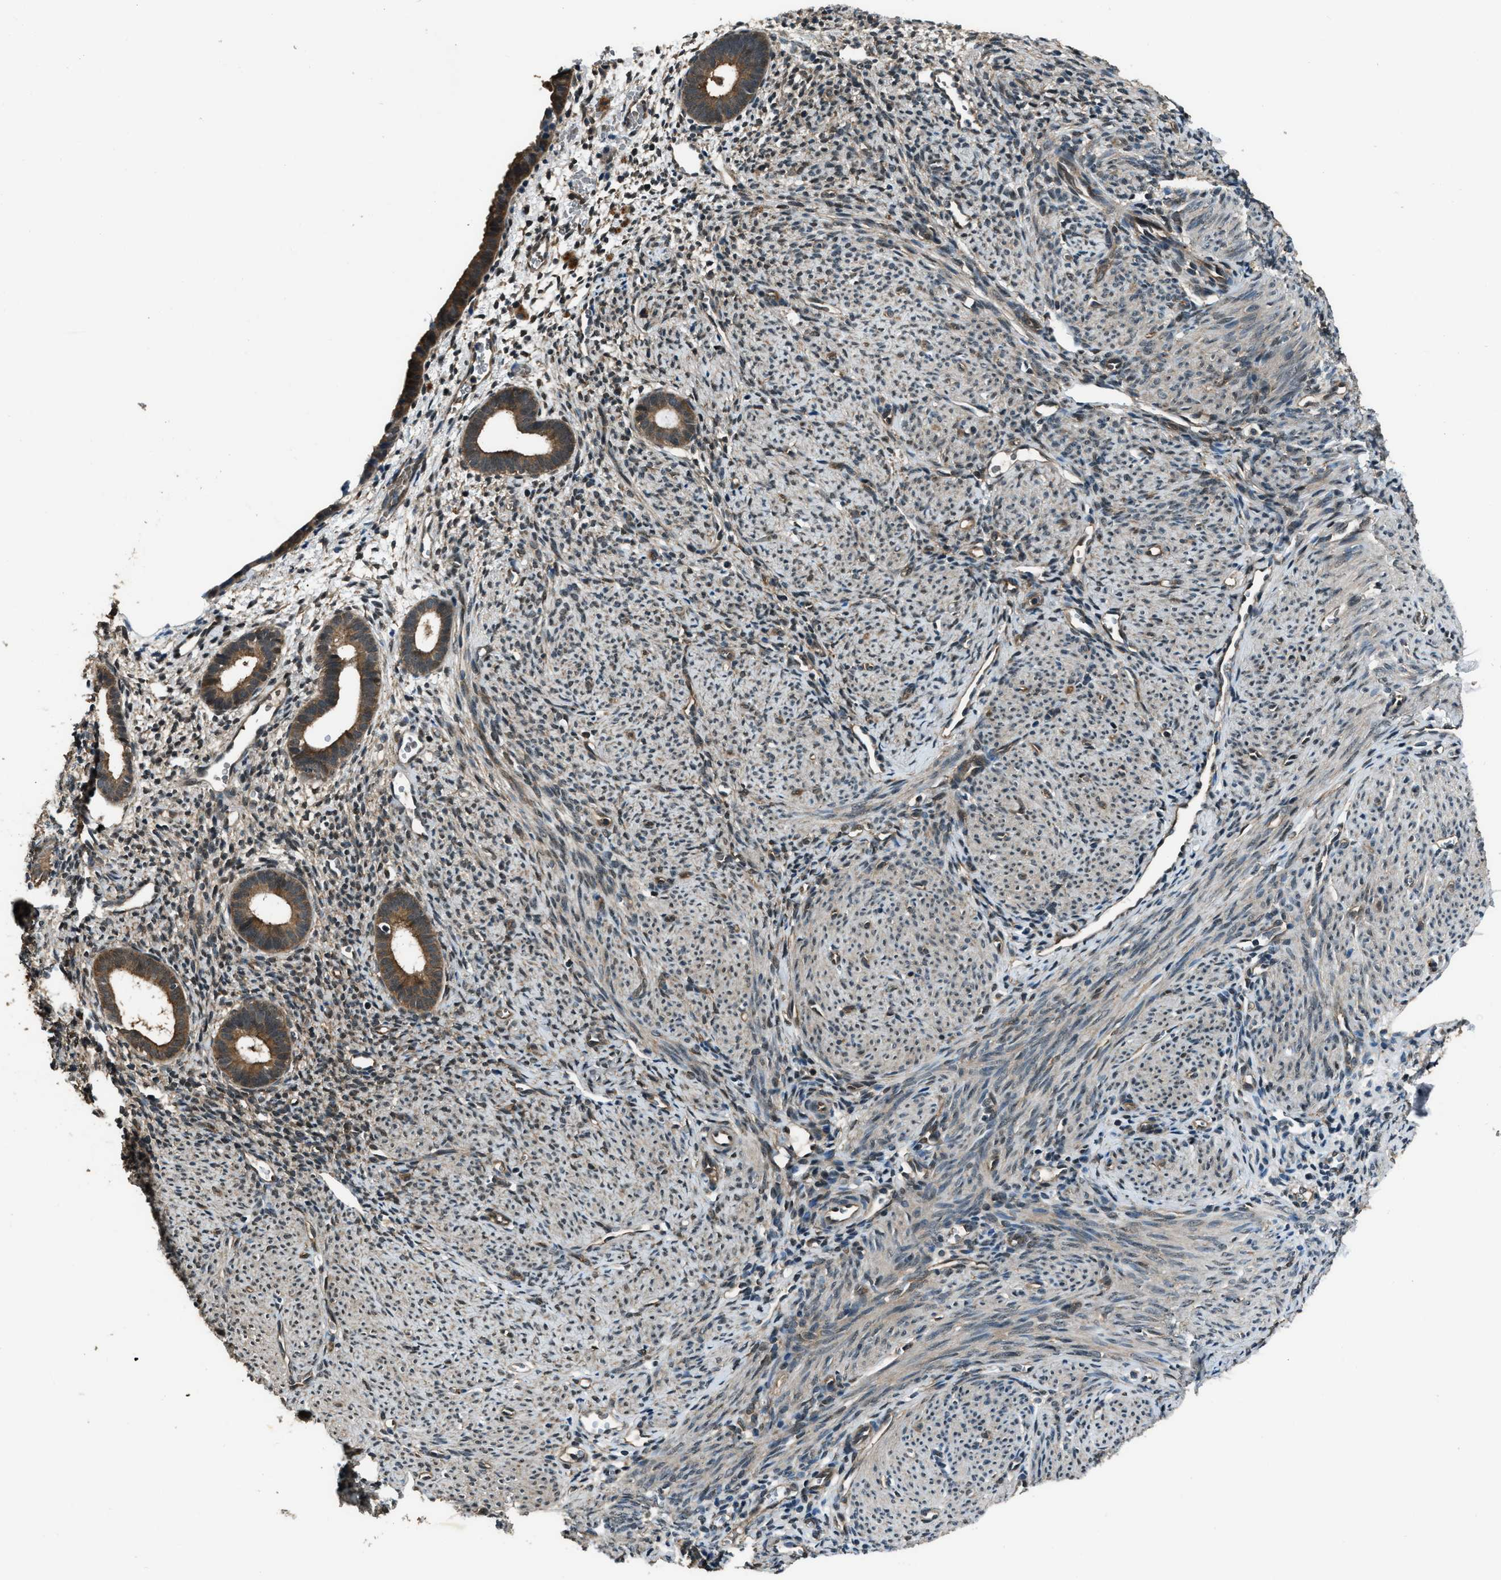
{"staining": {"intensity": "moderate", "quantity": "25%-75%", "location": "cytoplasmic/membranous"}, "tissue": "endometrium", "cell_type": "Cells in endometrial stroma", "image_type": "normal", "snomed": [{"axis": "morphology", "description": "Normal tissue, NOS"}, {"axis": "morphology", "description": "Adenocarcinoma, NOS"}, {"axis": "topography", "description": "Endometrium"}], "caption": "IHC histopathology image of normal human endometrium stained for a protein (brown), which exhibits medium levels of moderate cytoplasmic/membranous positivity in about 25%-75% of cells in endometrial stroma.", "gene": "NUDCD3", "patient": {"sex": "female", "age": 57}}